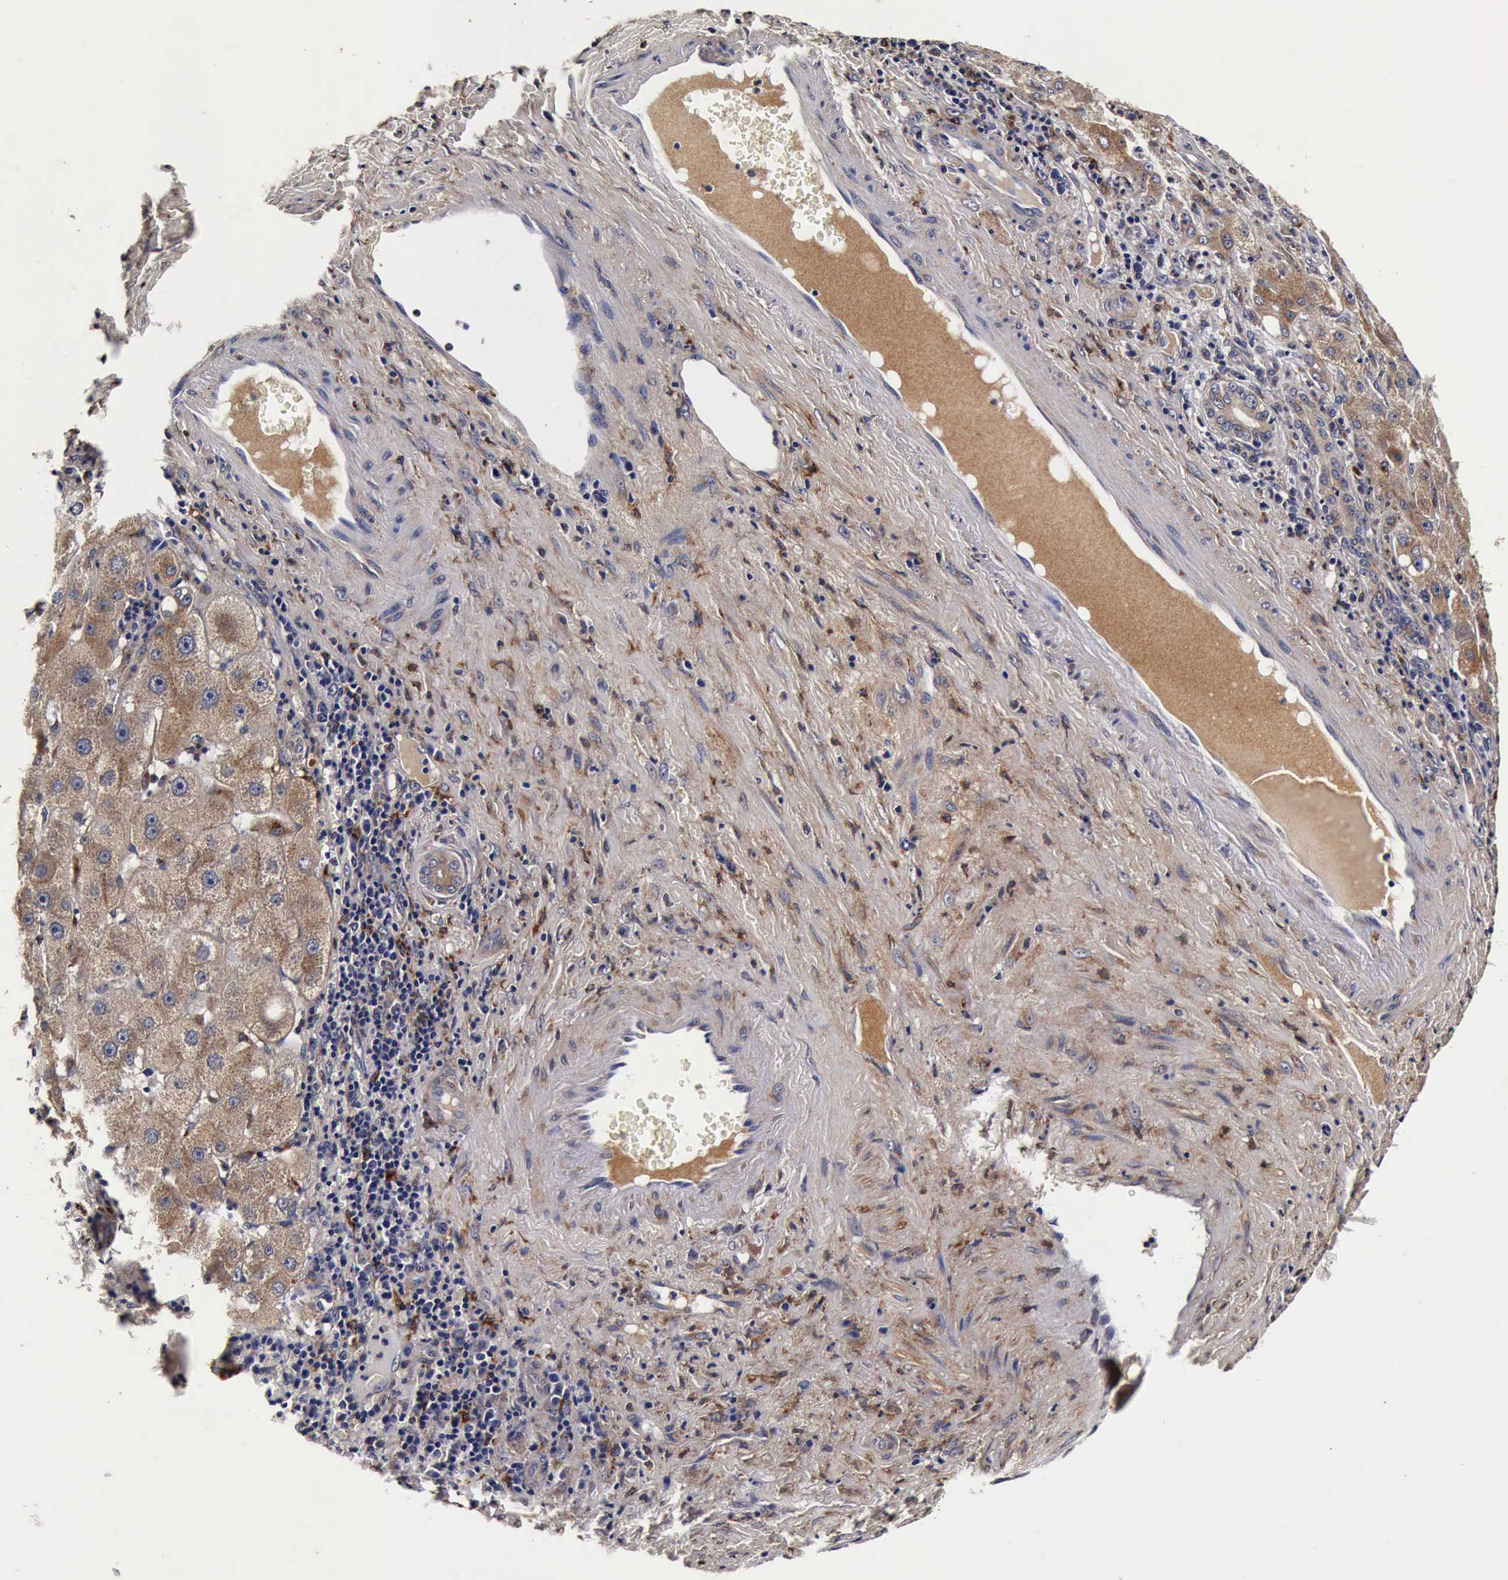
{"staining": {"intensity": "moderate", "quantity": ">75%", "location": "cytoplasmic/membranous"}, "tissue": "liver cancer", "cell_type": "Tumor cells", "image_type": "cancer", "snomed": [{"axis": "morphology", "description": "Cholangiocarcinoma"}, {"axis": "topography", "description": "Liver"}], "caption": "A brown stain highlights moderate cytoplasmic/membranous staining of a protein in liver cancer (cholangiocarcinoma) tumor cells.", "gene": "CST3", "patient": {"sex": "female", "age": 79}}